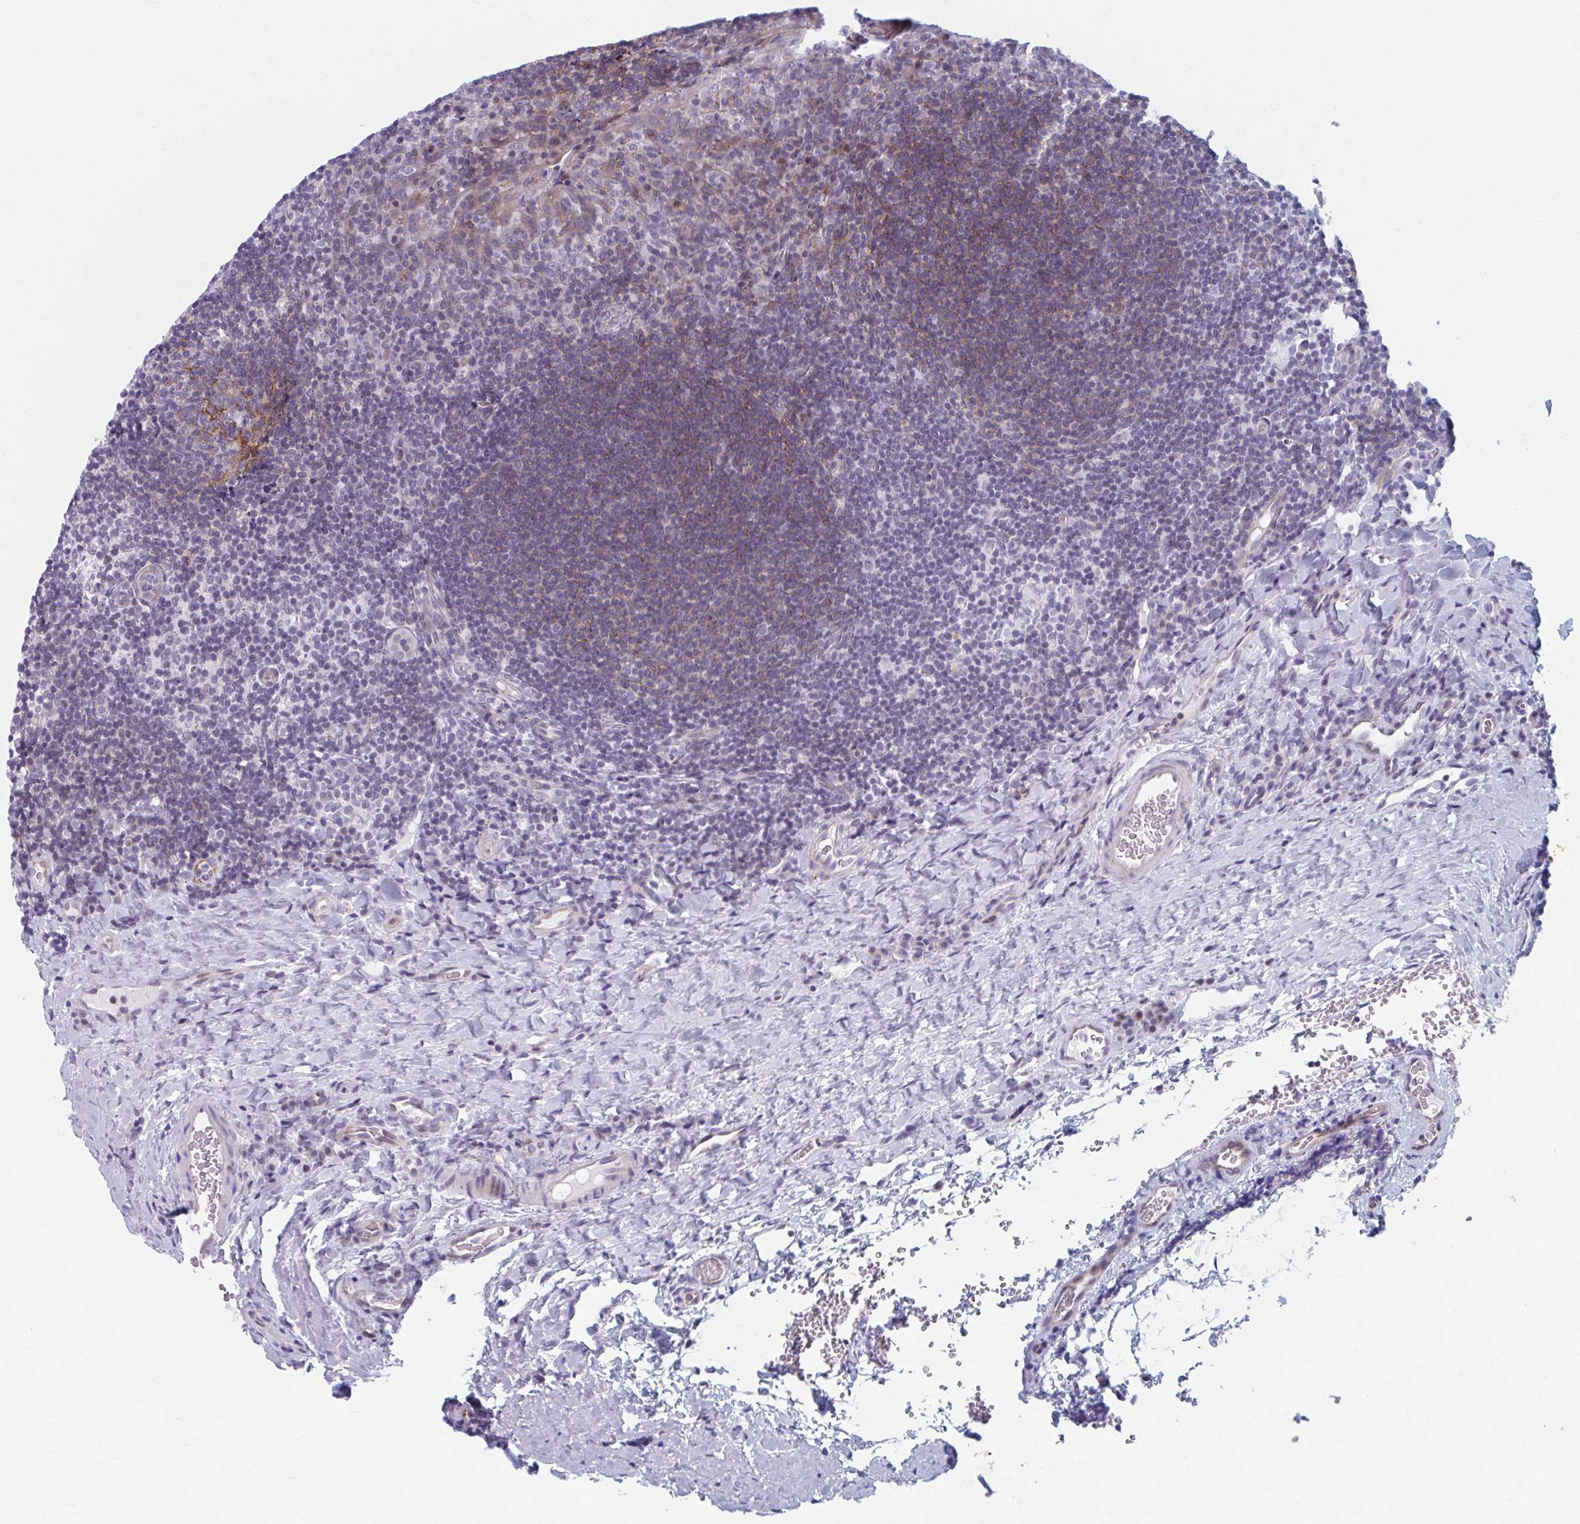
{"staining": {"intensity": "moderate", "quantity": "25%-75%", "location": "cytoplasmic/membranous"}, "tissue": "tonsil", "cell_type": "Germinal center cells", "image_type": "normal", "snomed": [{"axis": "morphology", "description": "Normal tissue, NOS"}, {"axis": "topography", "description": "Tonsil"}], "caption": "Moderate cytoplasmic/membranous staining for a protein is seen in approximately 25%-75% of germinal center cells of normal tonsil using IHC.", "gene": "ABHD16B", "patient": {"sex": "male", "age": 17}}